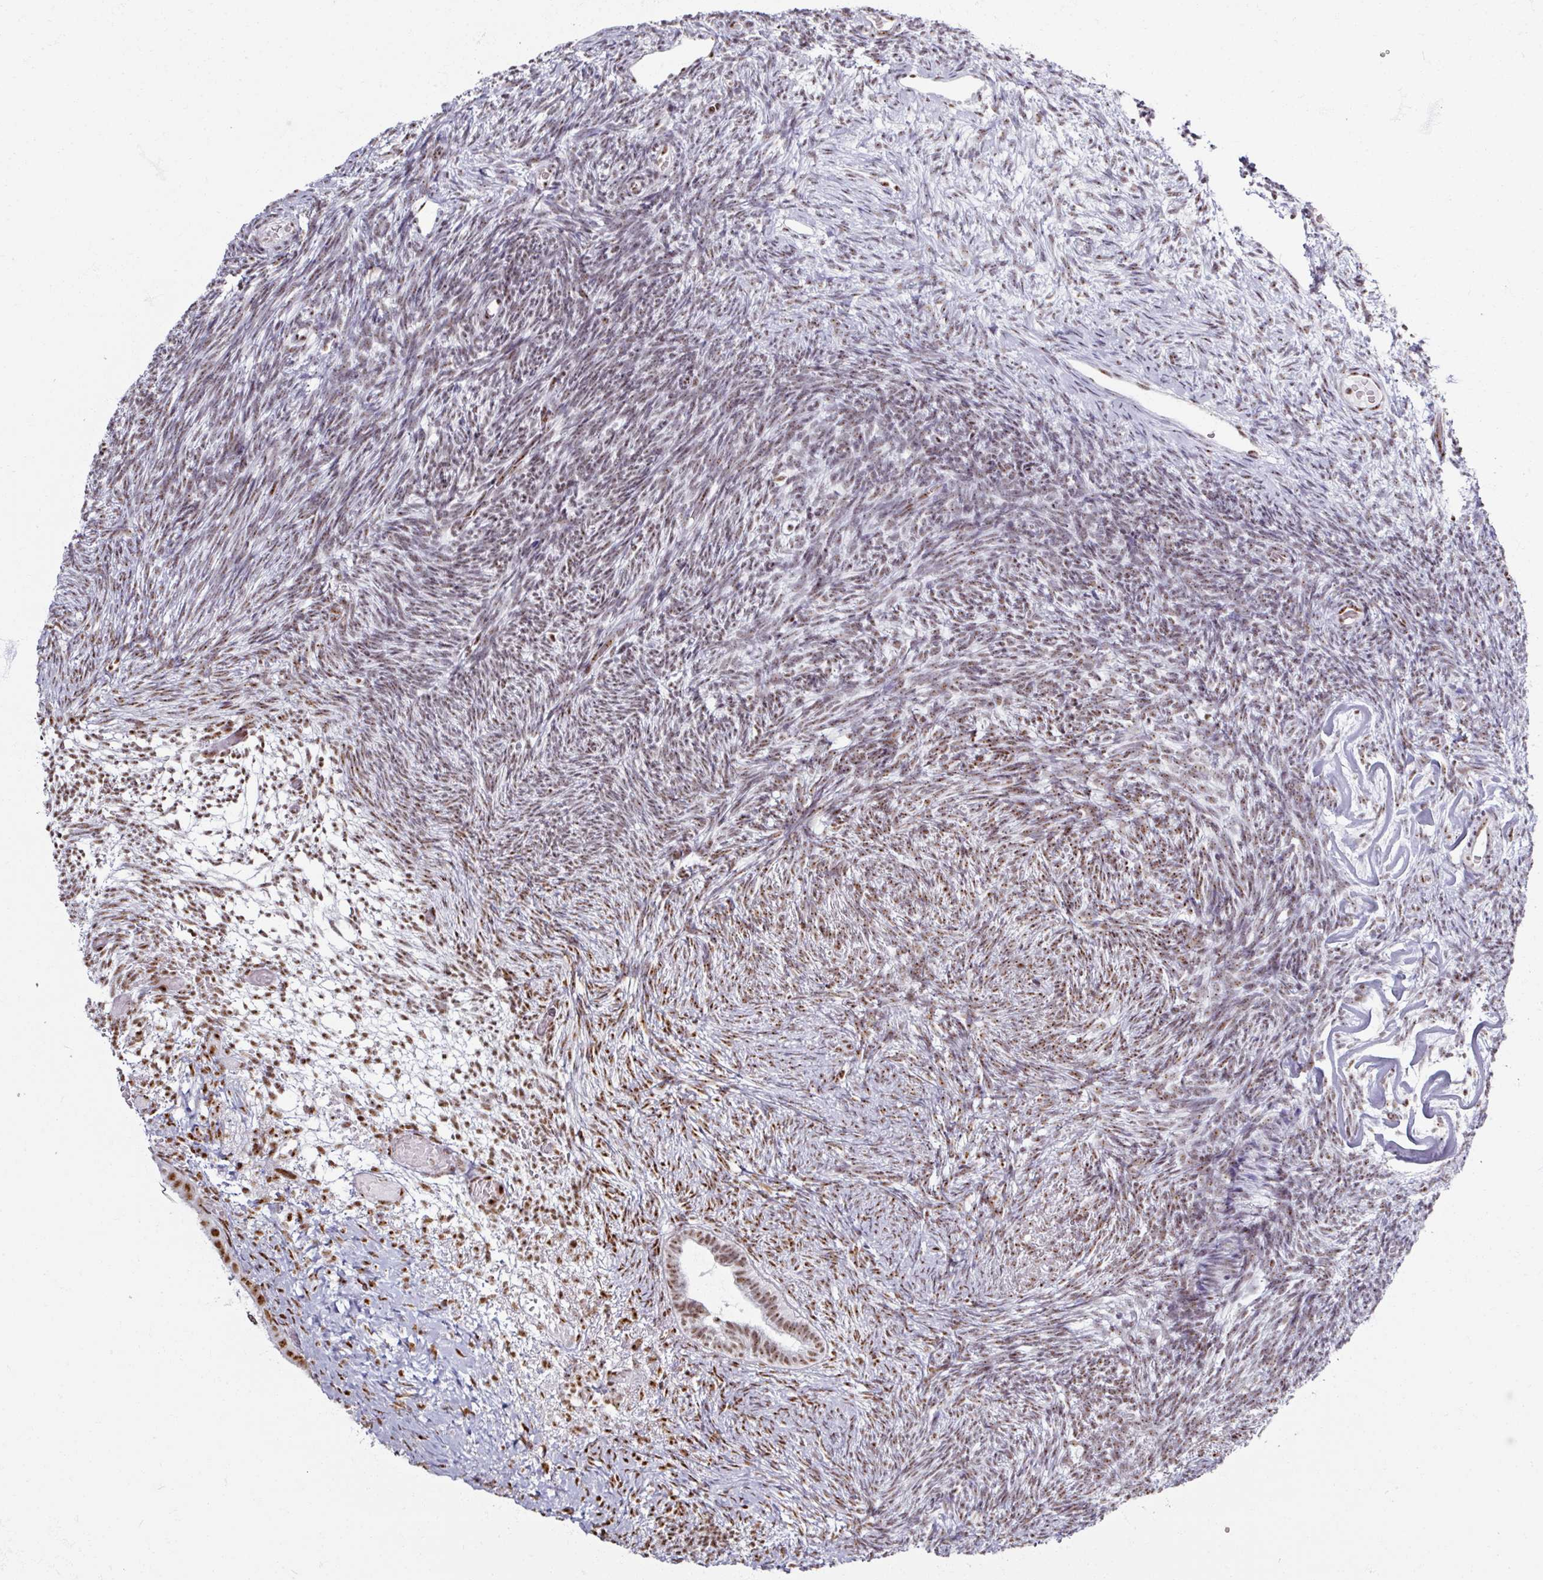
{"staining": {"intensity": "moderate", "quantity": ">75%", "location": "nuclear"}, "tissue": "ovary", "cell_type": "Follicle cells", "image_type": "normal", "snomed": [{"axis": "morphology", "description": "Normal tissue, NOS"}, {"axis": "topography", "description": "Ovary"}], "caption": "Immunohistochemical staining of unremarkable human ovary exhibits >75% levels of moderate nuclear protein staining in about >75% of follicle cells. Using DAB (brown) and hematoxylin (blue) stains, captured at high magnification using brightfield microscopy.", "gene": "ADAR", "patient": {"sex": "female", "age": 39}}